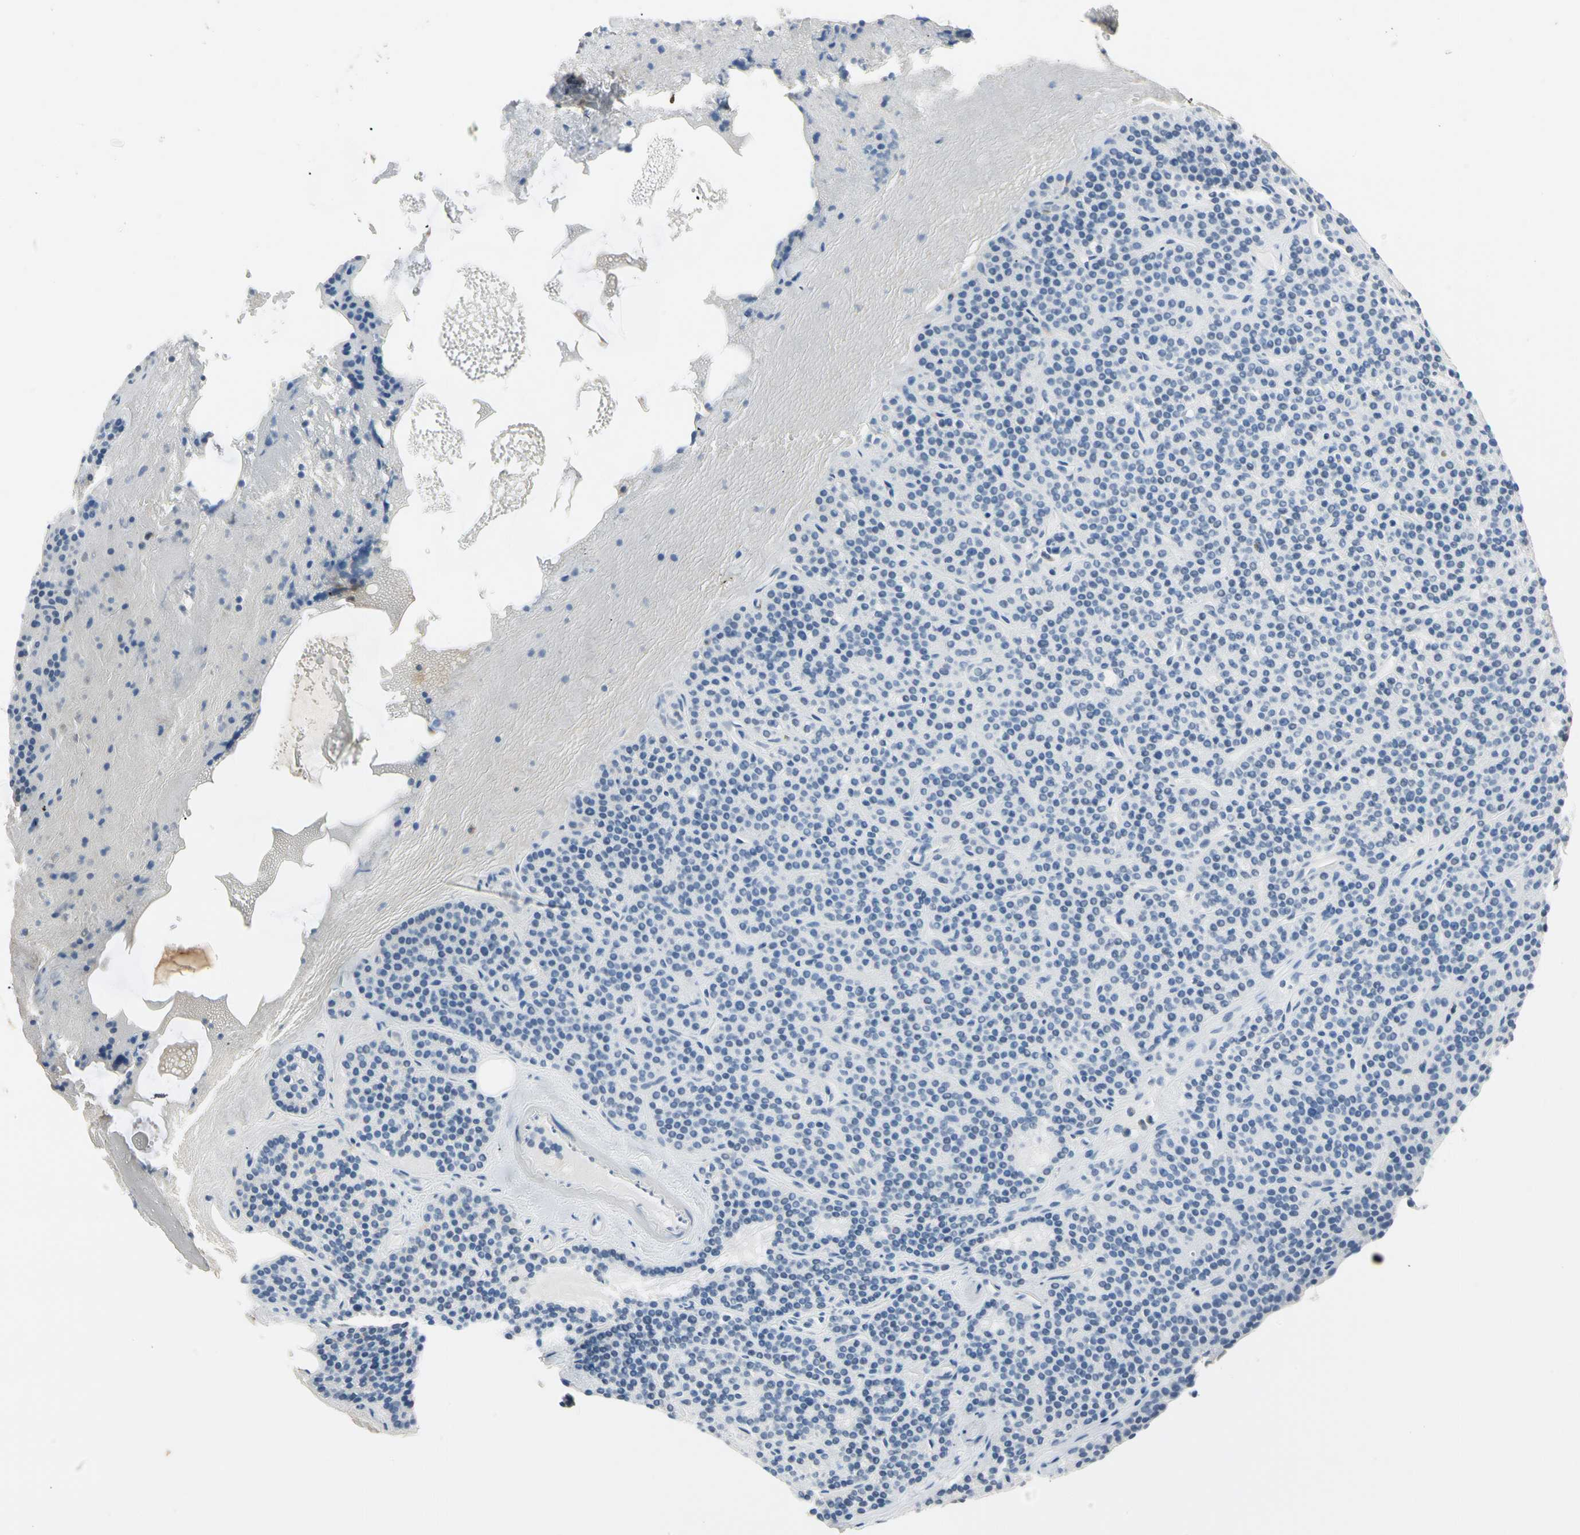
{"staining": {"intensity": "negative", "quantity": "none", "location": "none"}, "tissue": "parathyroid gland", "cell_type": "Glandular cells", "image_type": "normal", "snomed": [{"axis": "morphology", "description": "Normal tissue, NOS"}, {"axis": "topography", "description": "Parathyroid gland"}], "caption": "The histopathology image reveals no significant staining in glandular cells of parathyroid gland. Nuclei are stained in blue.", "gene": "MARK1", "patient": {"sex": "female", "age": 29}}